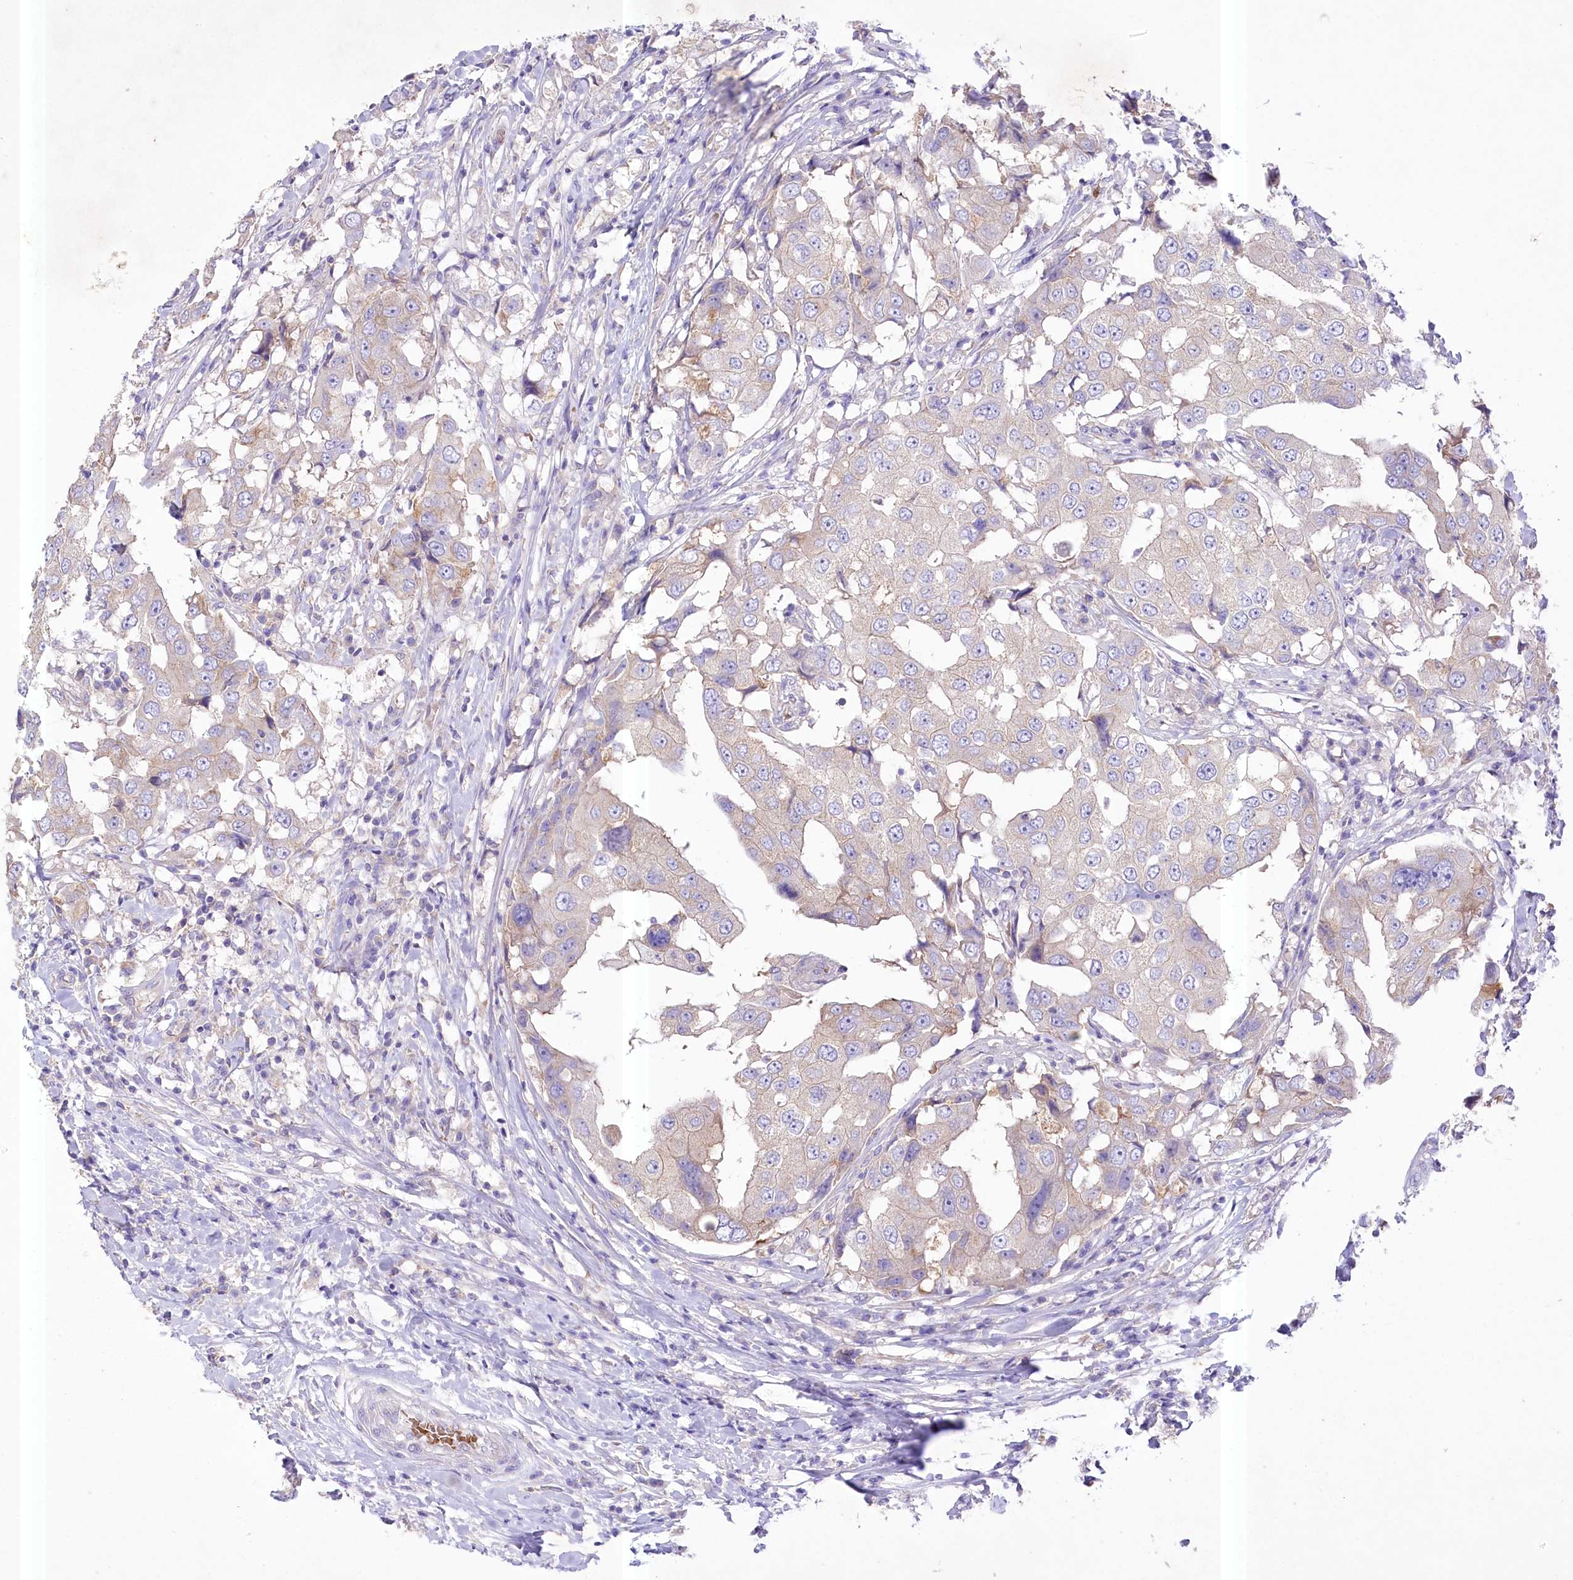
{"staining": {"intensity": "weak", "quantity": "<25%", "location": "cytoplasmic/membranous"}, "tissue": "breast cancer", "cell_type": "Tumor cells", "image_type": "cancer", "snomed": [{"axis": "morphology", "description": "Duct carcinoma"}, {"axis": "topography", "description": "Breast"}], "caption": "Photomicrograph shows no significant protein positivity in tumor cells of intraductal carcinoma (breast).", "gene": "PRSS53", "patient": {"sex": "female", "age": 27}}